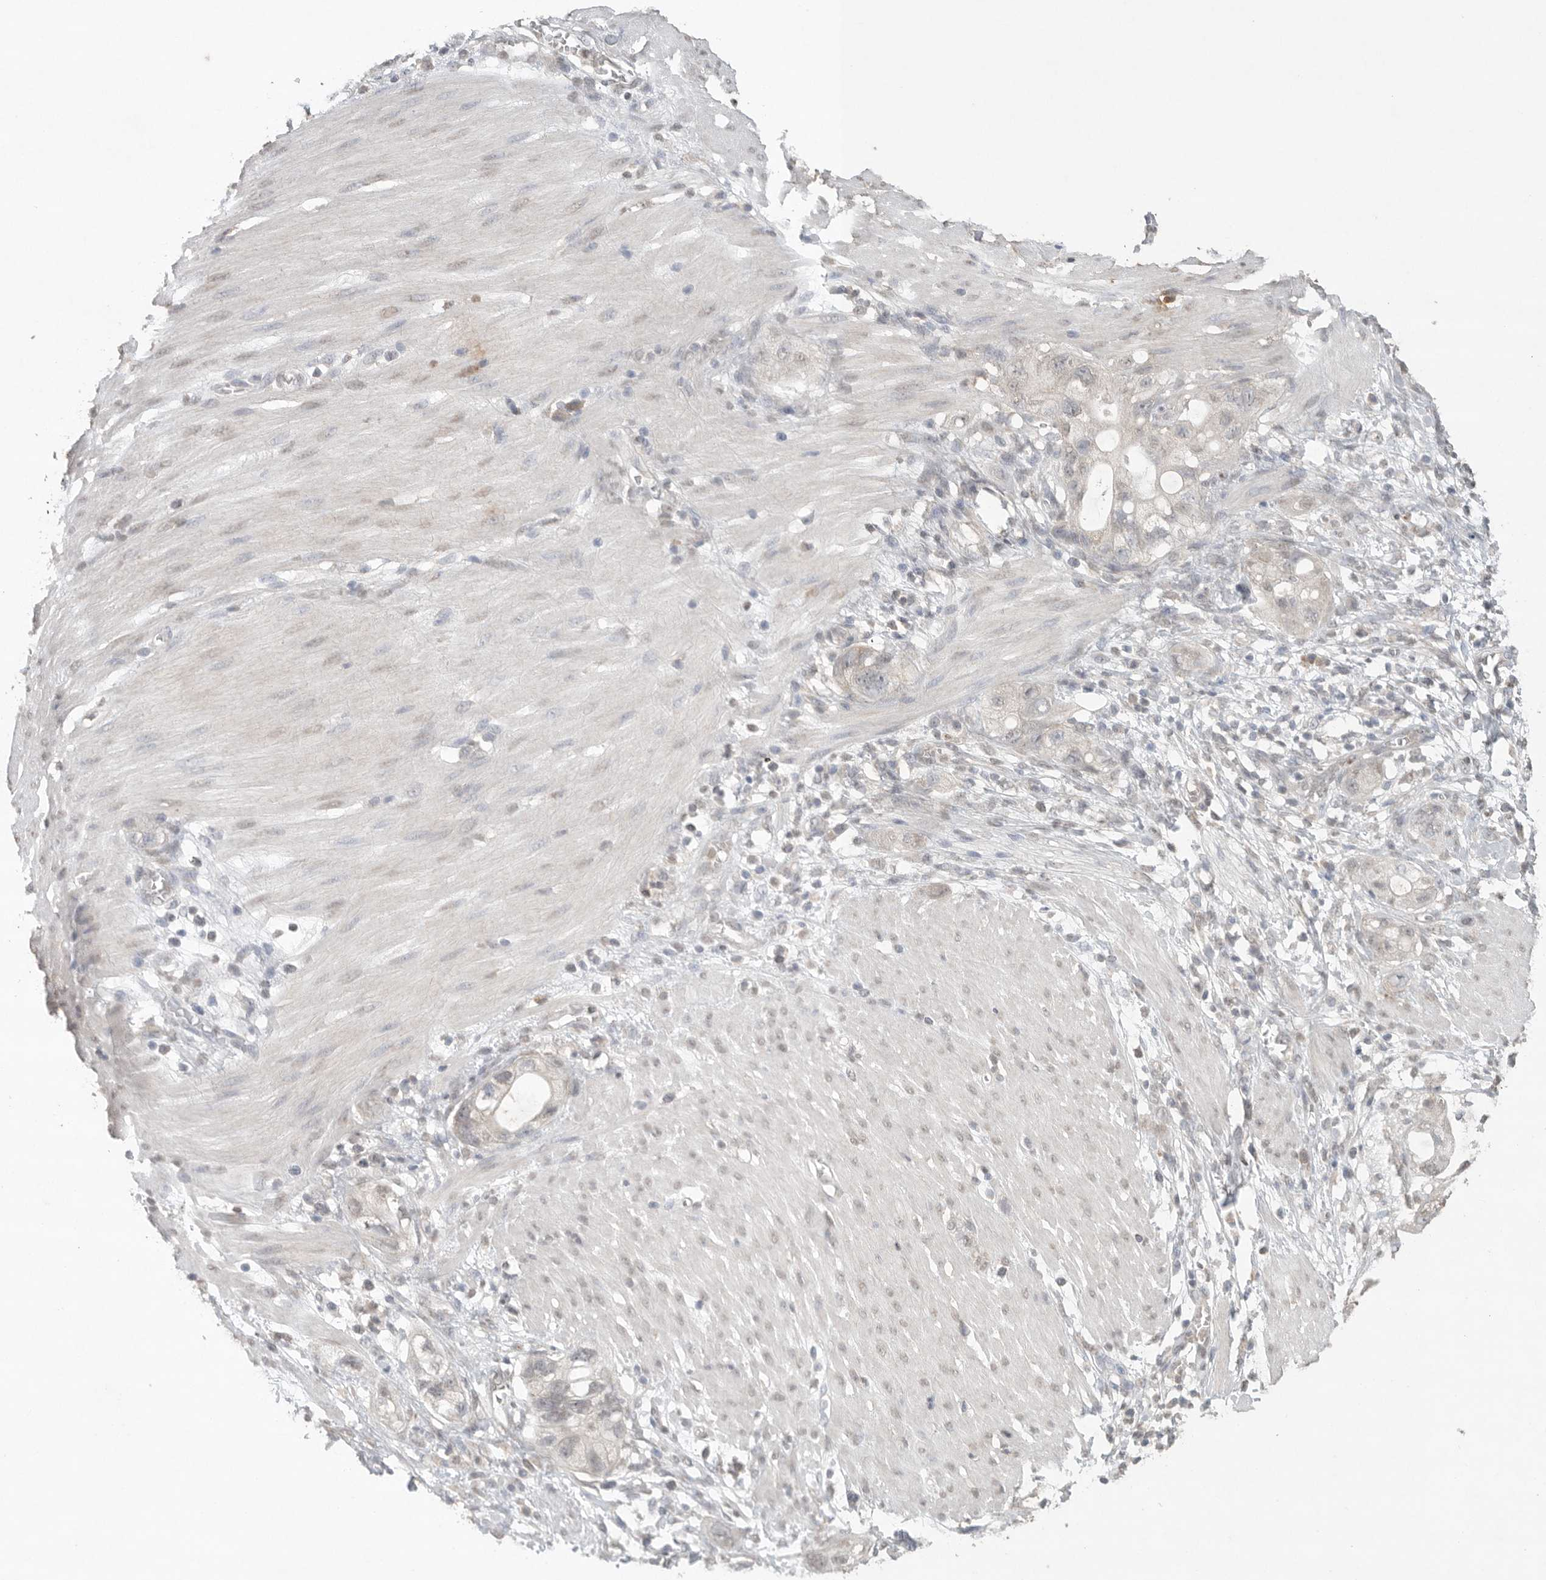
{"staining": {"intensity": "negative", "quantity": "none", "location": "none"}, "tissue": "stomach cancer", "cell_type": "Tumor cells", "image_type": "cancer", "snomed": [{"axis": "morphology", "description": "Adenocarcinoma, NOS"}, {"axis": "topography", "description": "Stomach"}, {"axis": "topography", "description": "Stomach, lower"}], "caption": "DAB immunohistochemical staining of human stomach cancer (adenocarcinoma) exhibits no significant positivity in tumor cells. (DAB immunohistochemistry (IHC) visualized using brightfield microscopy, high magnification).", "gene": "KLK5", "patient": {"sex": "female", "age": 48}}